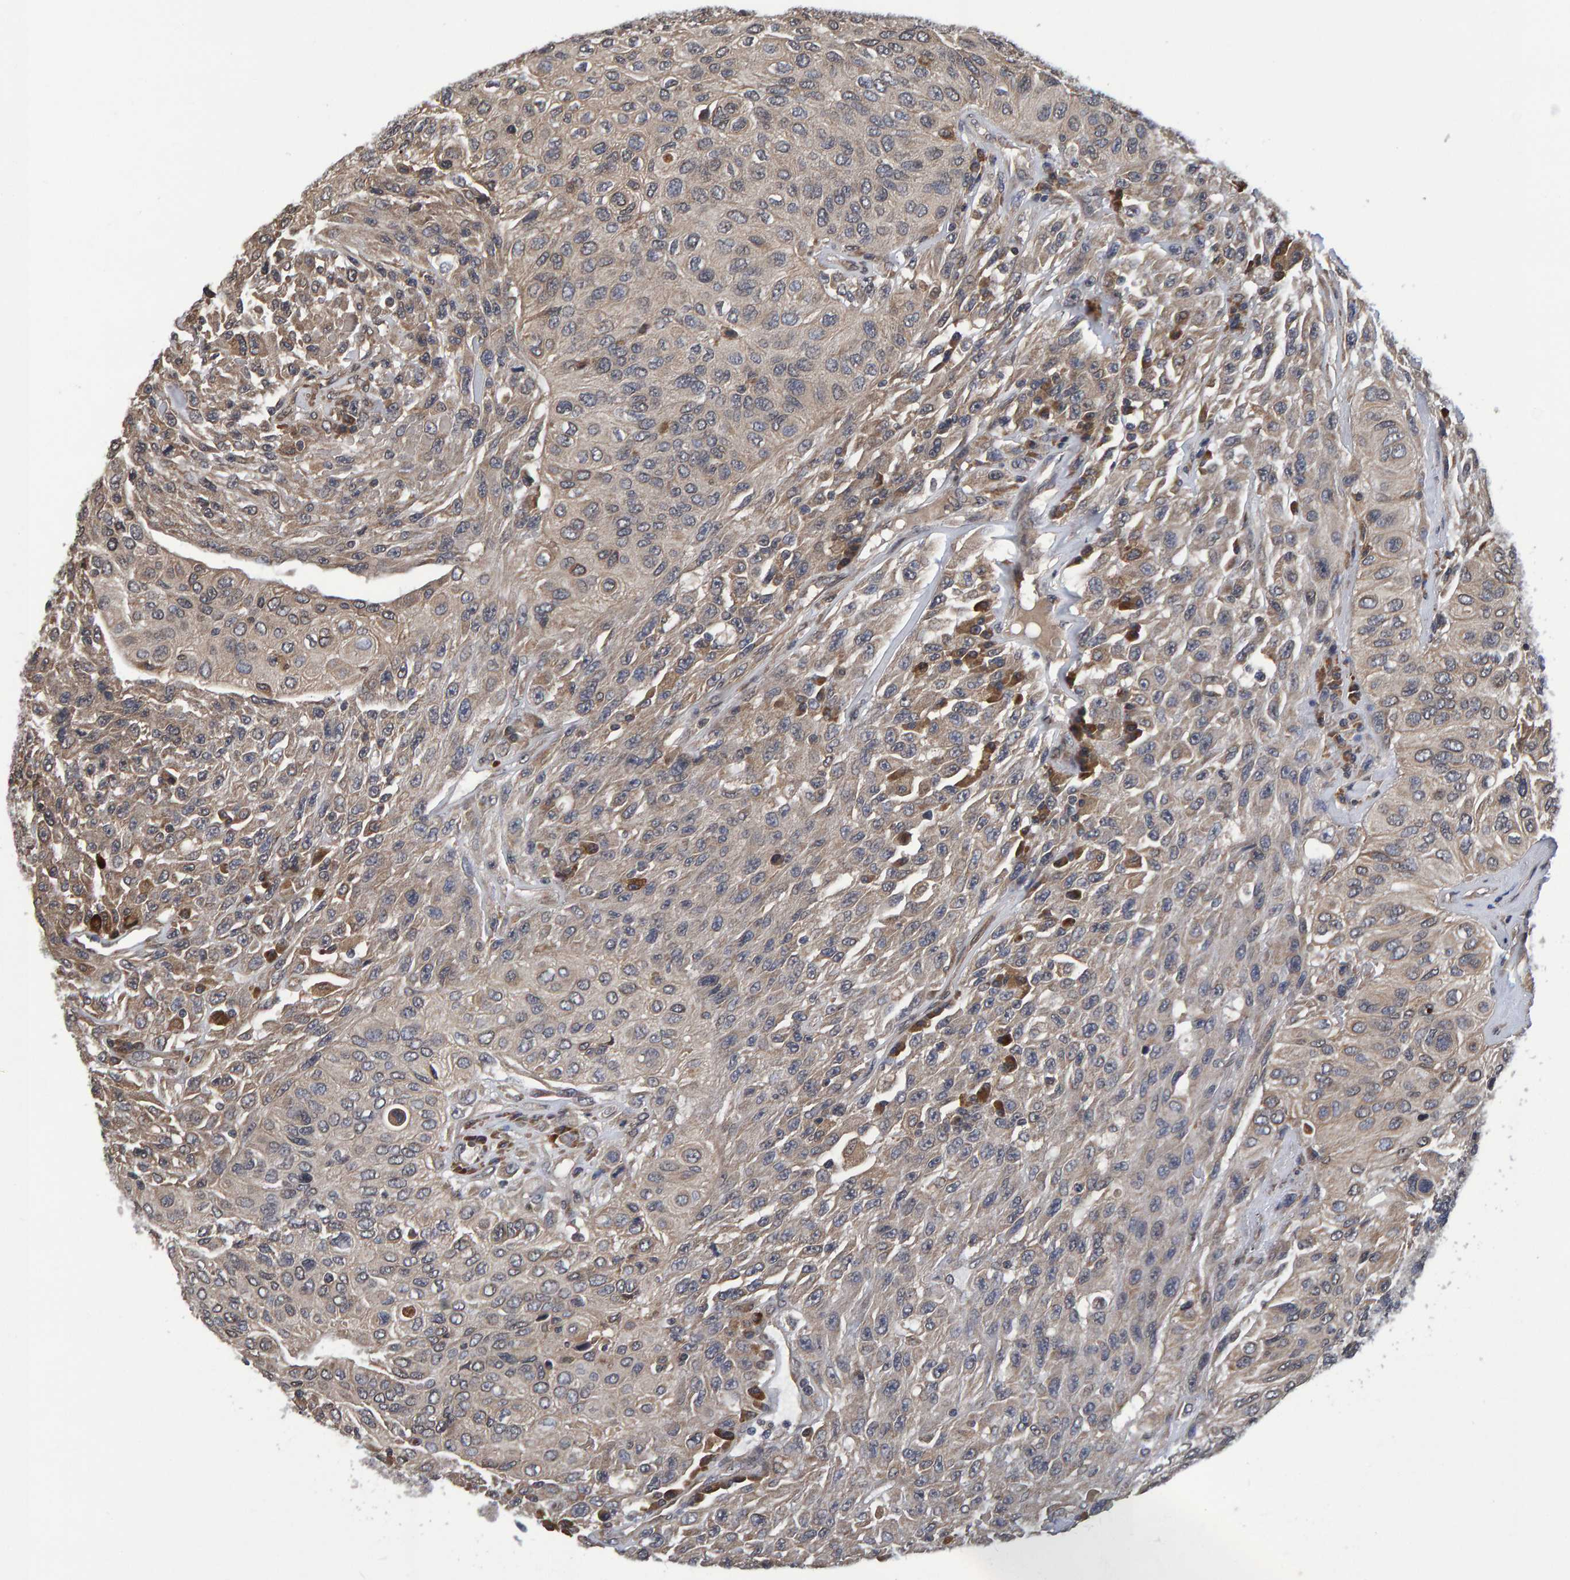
{"staining": {"intensity": "weak", "quantity": "25%-75%", "location": "cytoplasmic/membranous"}, "tissue": "urothelial cancer", "cell_type": "Tumor cells", "image_type": "cancer", "snomed": [{"axis": "morphology", "description": "Urothelial carcinoma, High grade"}, {"axis": "topography", "description": "Urinary bladder"}], "caption": "Immunohistochemistry (IHC) micrograph of high-grade urothelial carcinoma stained for a protein (brown), which demonstrates low levels of weak cytoplasmic/membranous positivity in approximately 25%-75% of tumor cells.", "gene": "GAB2", "patient": {"sex": "male", "age": 66}}